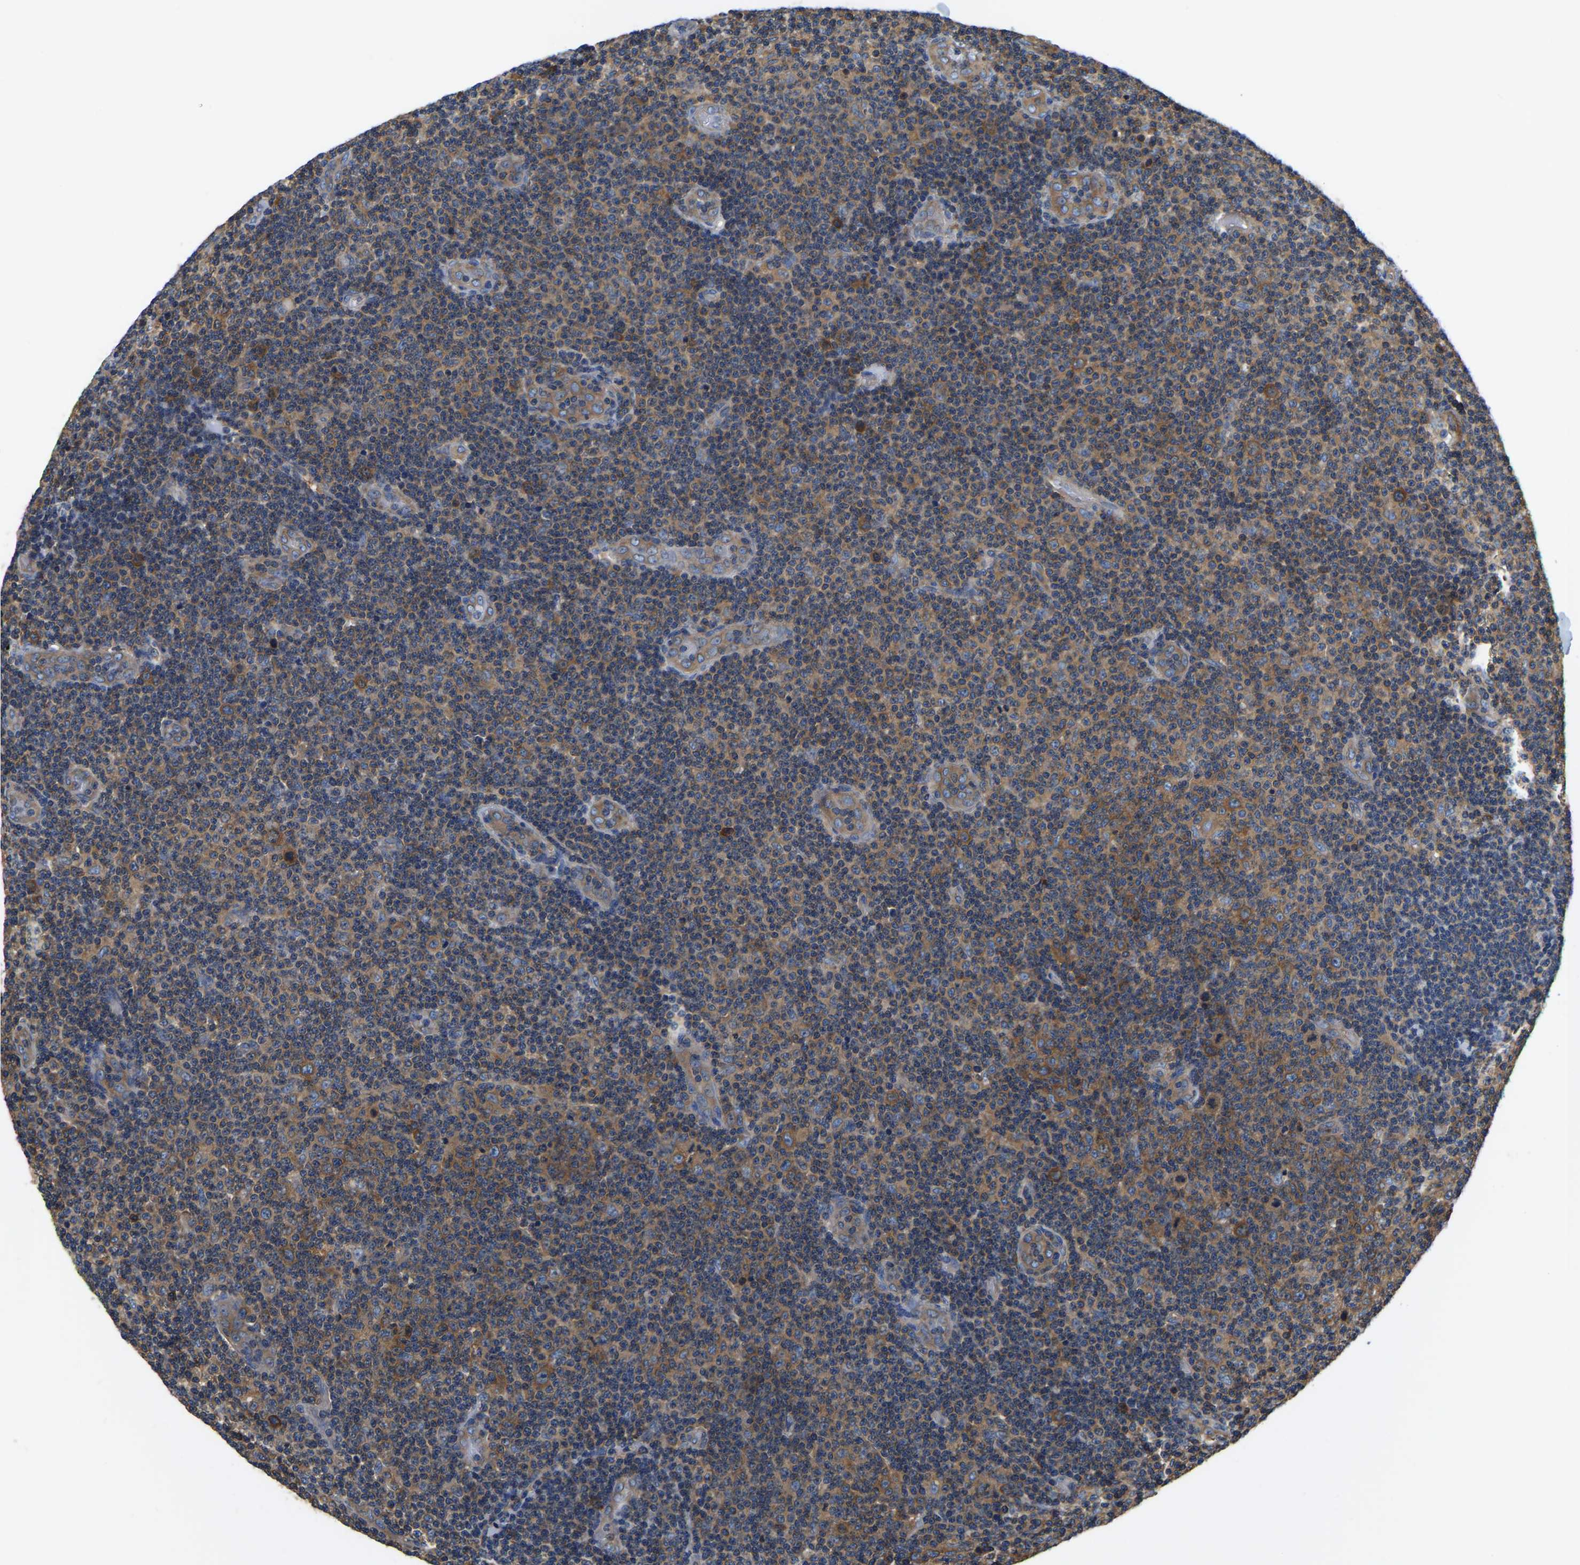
{"staining": {"intensity": "moderate", "quantity": ">75%", "location": "cytoplasmic/membranous"}, "tissue": "lymphoma", "cell_type": "Tumor cells", "image_type": "cancer", "snomed": [{"axis": "morphology", "description": "Malignant lymphoma, non-Hodgkin's type, Low grade"}, {"axis": "topography", "description": "Lymph node"}], "caption": "Approximately >75% of tumor cells in malignant lymphoma, non-Hodgkin's type (low-grade) exhibit moderate cytoplasmic/membranous protein positivity as visualized by brown immunohistochemical staining.", "gene": "GARS1", "patient": {"sex": "male", "age": 83}}